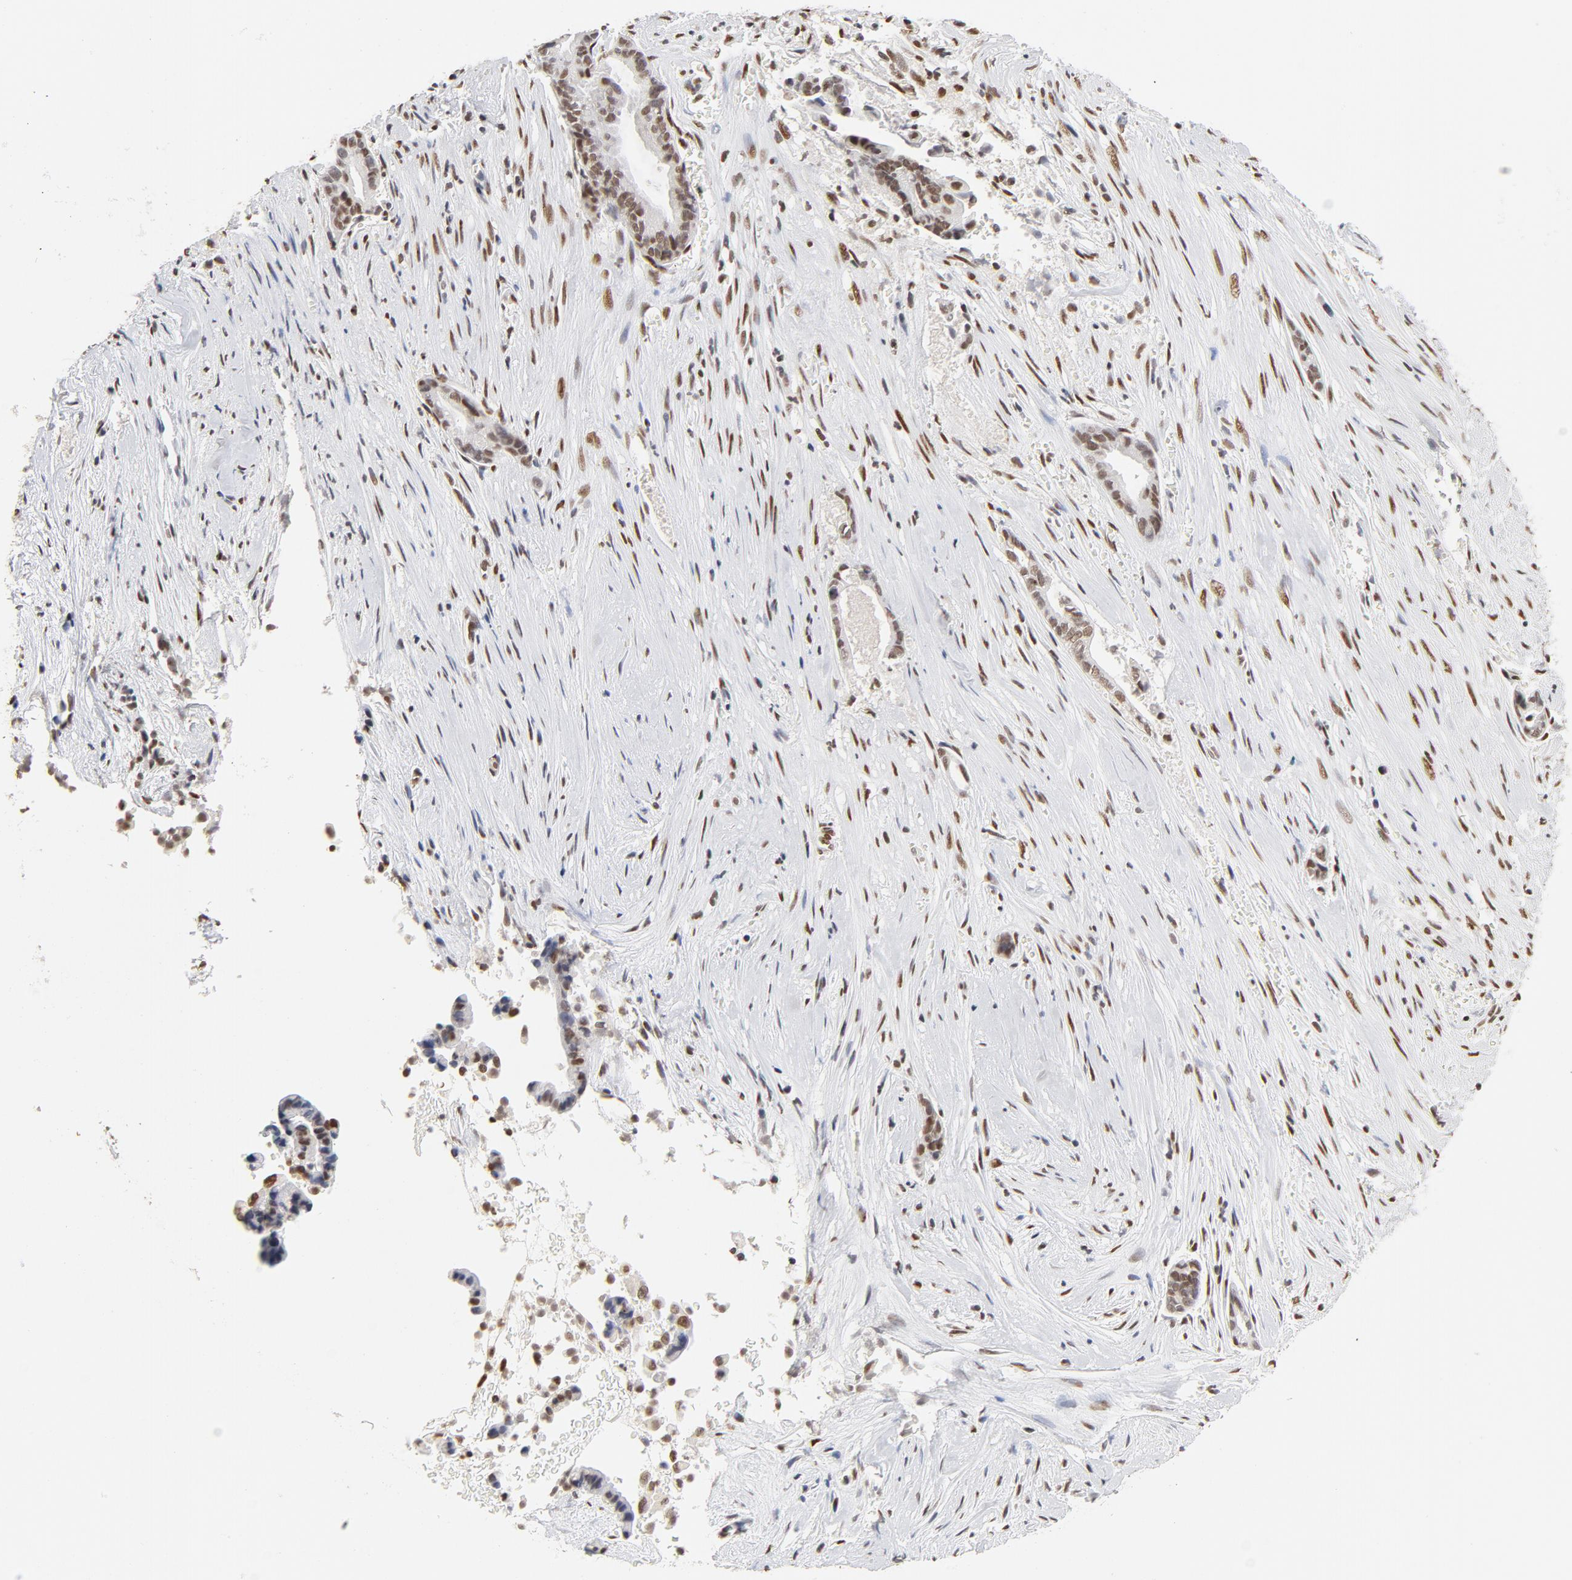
{"staining": {"intensity": "moderate", "quantity": ">75%", "location": "nuclear"}, "tissue": "liver cancer", "cell_type": "Tumor cells", "image_type": "cancer", "snomed": [{"axis": "morphology", "description": "Cholangiocarcinoma"}, {"axis": "topography", "description": "Liver"}], "caption": "An IHC micrograph of neoplastic tissue is shown. Protein staining in brown shows moderate nuclear positivity in cholangiocarcinoma (liver) within tumor cells.", "gene": "TP53BP1", "patient": {"sex": "female", "age": 55}}